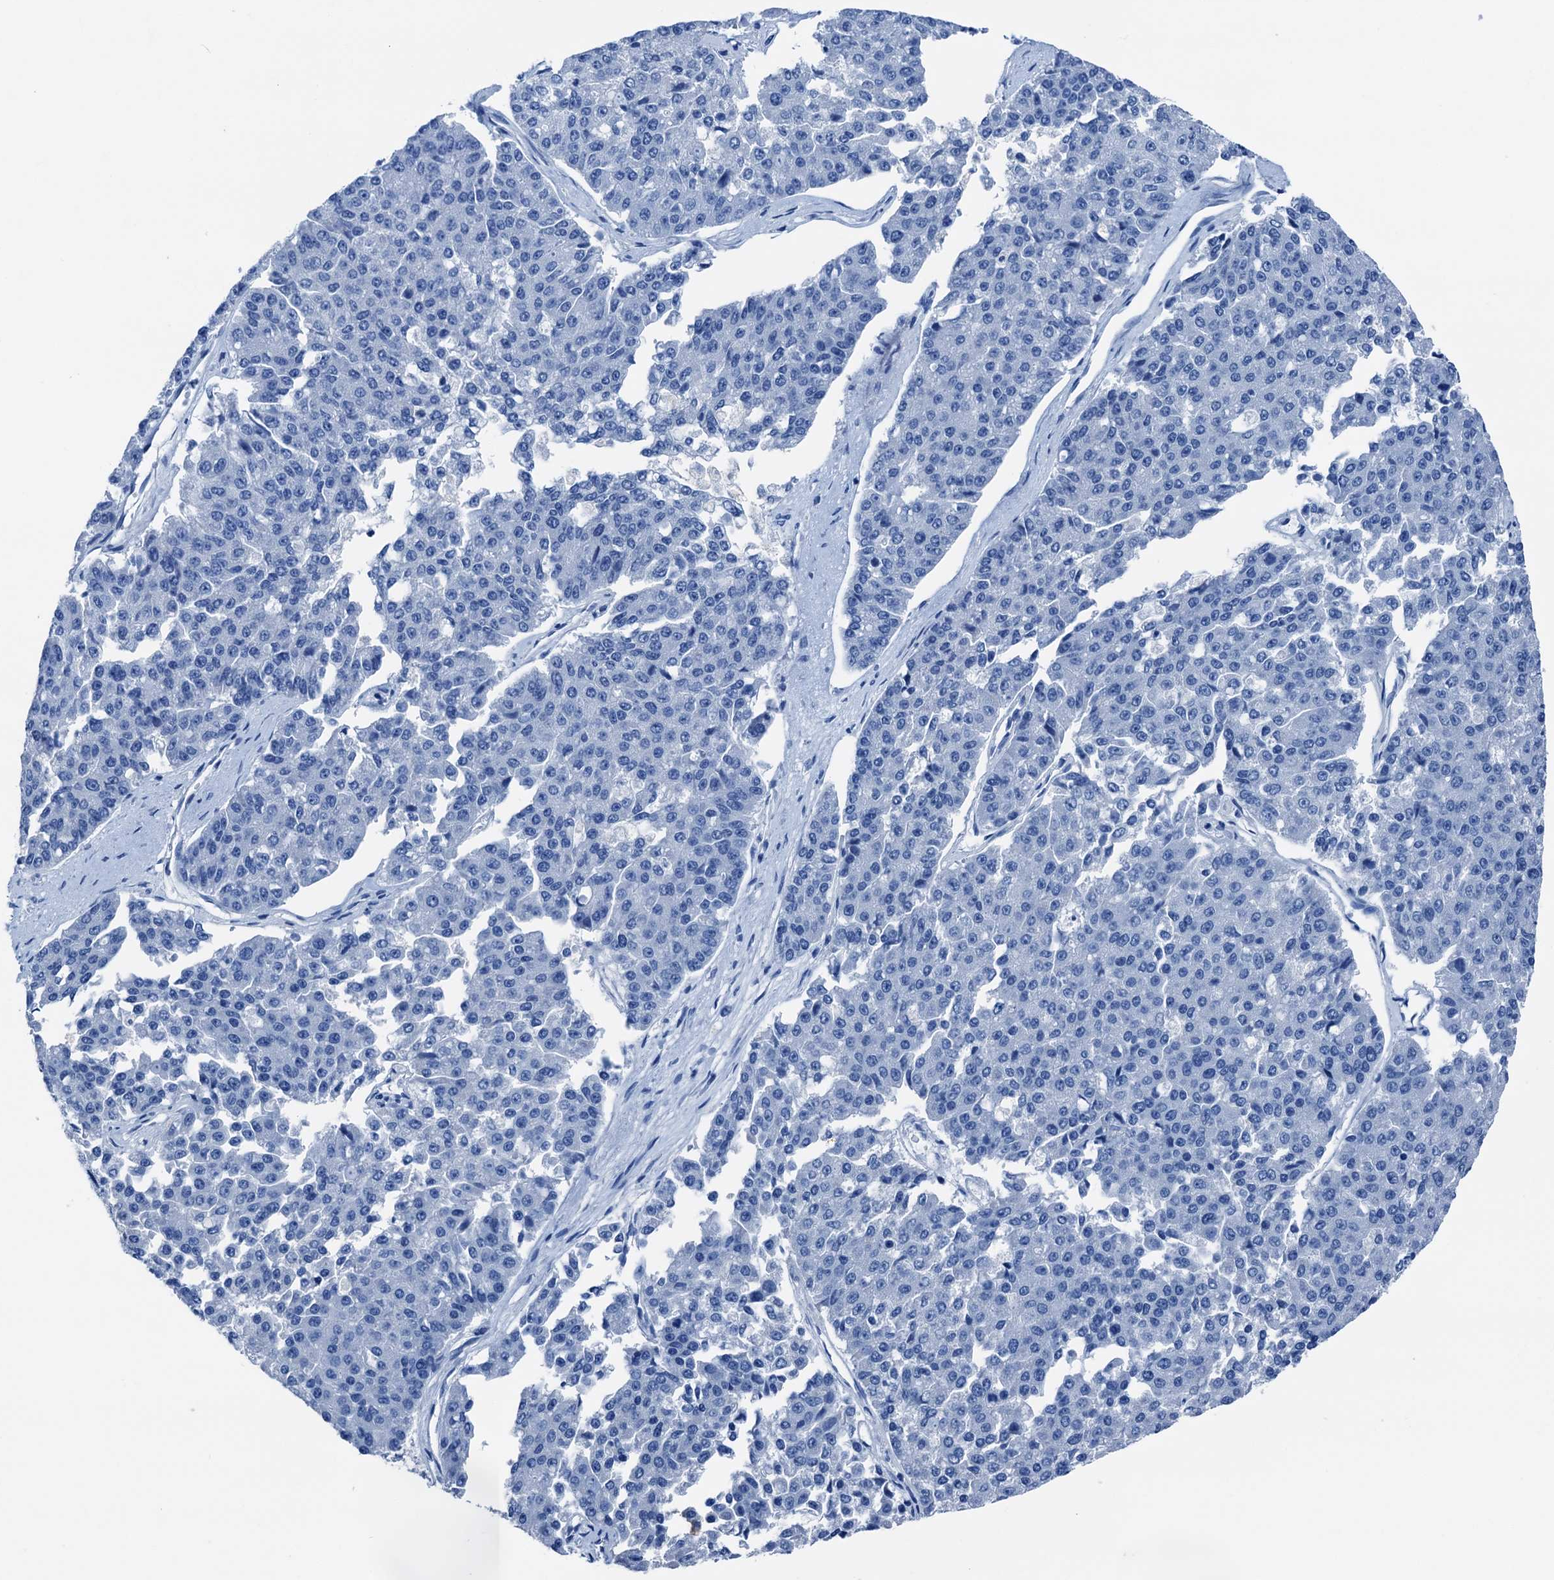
{"staining": {"intensity": "negative", "quantity": "none", "location": "none"}, "tissue": "pancreatic cancer", "cell_type": "Tumor cells", "image_type": "cancer", "snomed": [{"axis": "morphology", "description": "Adenocarcinoma, NOS"}, {"axis": "topography", "description": "Pancreas"}], "caption": "IHC histopathology image of neoplastic tissue: human pancreatic adenocarcinoma stained with DAB (3,3'-diaminobenzidine) reveals no significant protein positivity in tumor cells. Nuclei are stained in blue.", "gene": "CBLN3", "patient": {"sex": "male", "age": 50}}